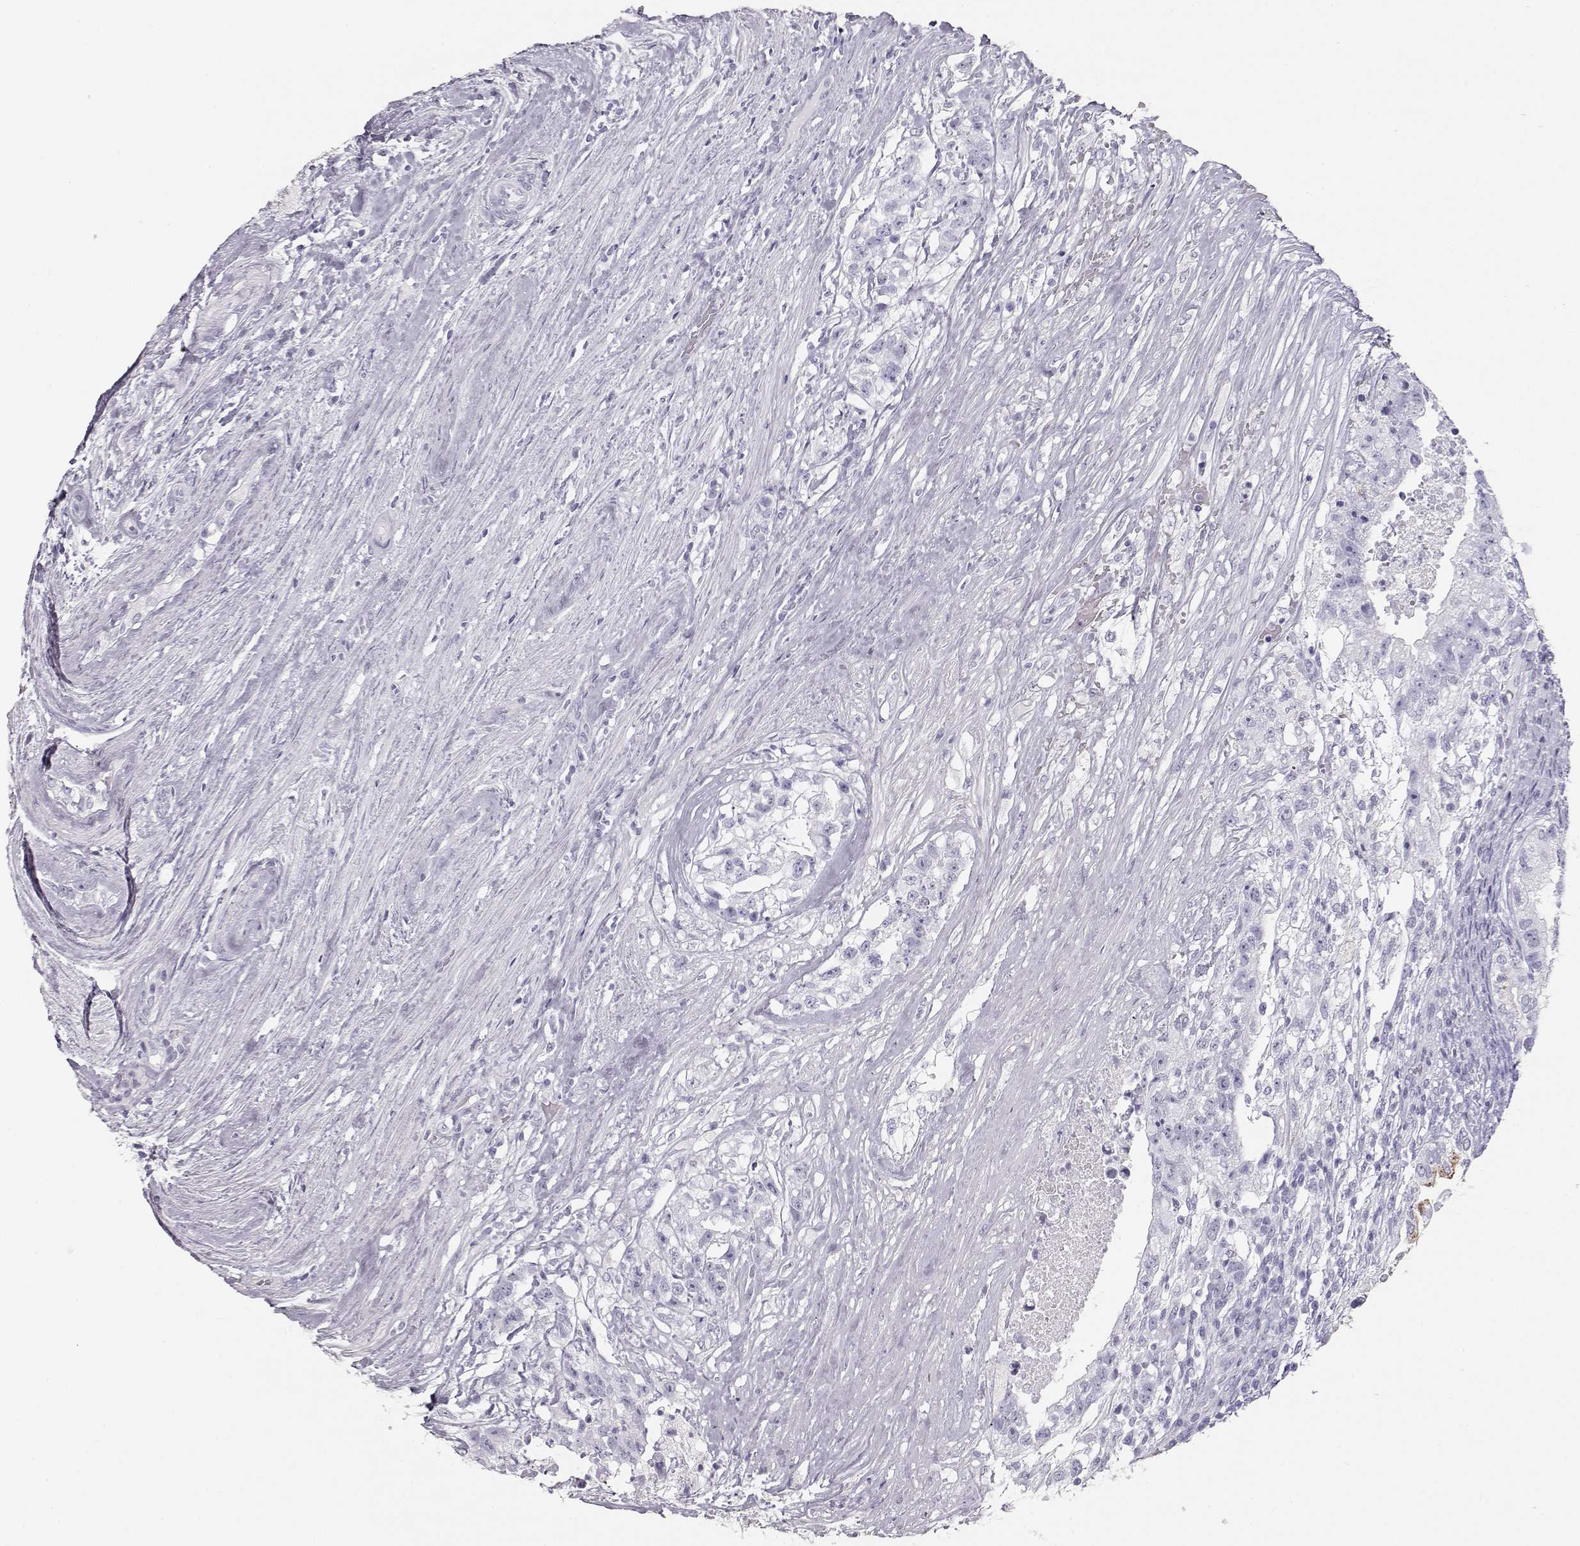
{"staining": {"intensity": "negative", "quantity": "none", "location": "none"}, "tissue": "testis cancer", "cell_type": "Tumor cells", "image_type": "cancer", "snomed": [{"axis": "morphology", "description": "Seminoma, NOS"}, {"axis": "morphology", "description": "Carcinoma, Embryonal, NOS"}, {"axis": "topography", "description": "Testis"}], "caption": "This is an immunohistochemistry image of testis embryonal carcinoma. There is no expression in tumor cells.", "gene": "TKTL1", "patient": {"sex": "male", "age": 41}}